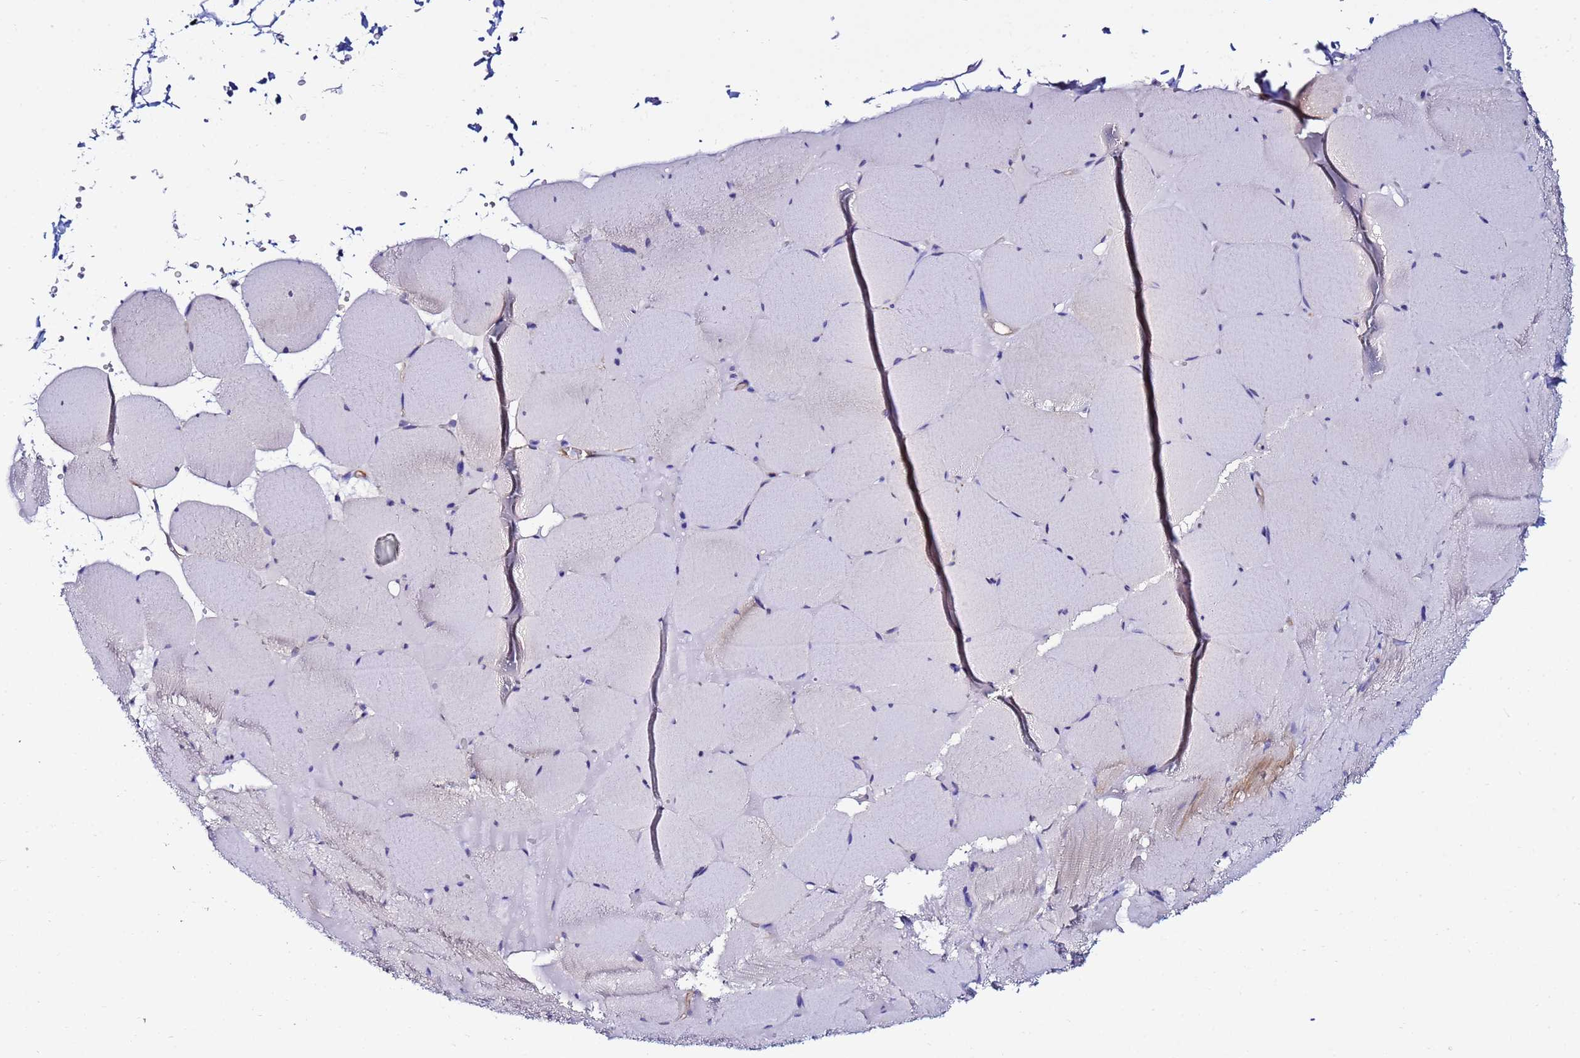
{"staining": {"intensity": "weak", "quantity": "<25%", "location": "cytoplasmic/membranous"}, "tissue": "skeletal muscle", "cell_type": "Myocytes", "image_type": "normal", "snomed": [{"axis": "morphology", "description": "Normal tissue, NOS"}, {"axis": "topography", "description": "Skeletal muscle"}, {"axis": "topography", "description": "Head-Neck"}], "caption": "Immunohistochemistry (IHC) image of normal skeletal muscle stained for a protein (brown), which reveals no expression in myocytes. The staining was performed using DAB (3,3'-diaminobenzidine) to visualize the protein expression in brown, while the nuclei were stained in blue with hematoxylin (Magnification: 20x).", "gene": "DEFB104A", "patient": {"sex": "male", "age": 66}}